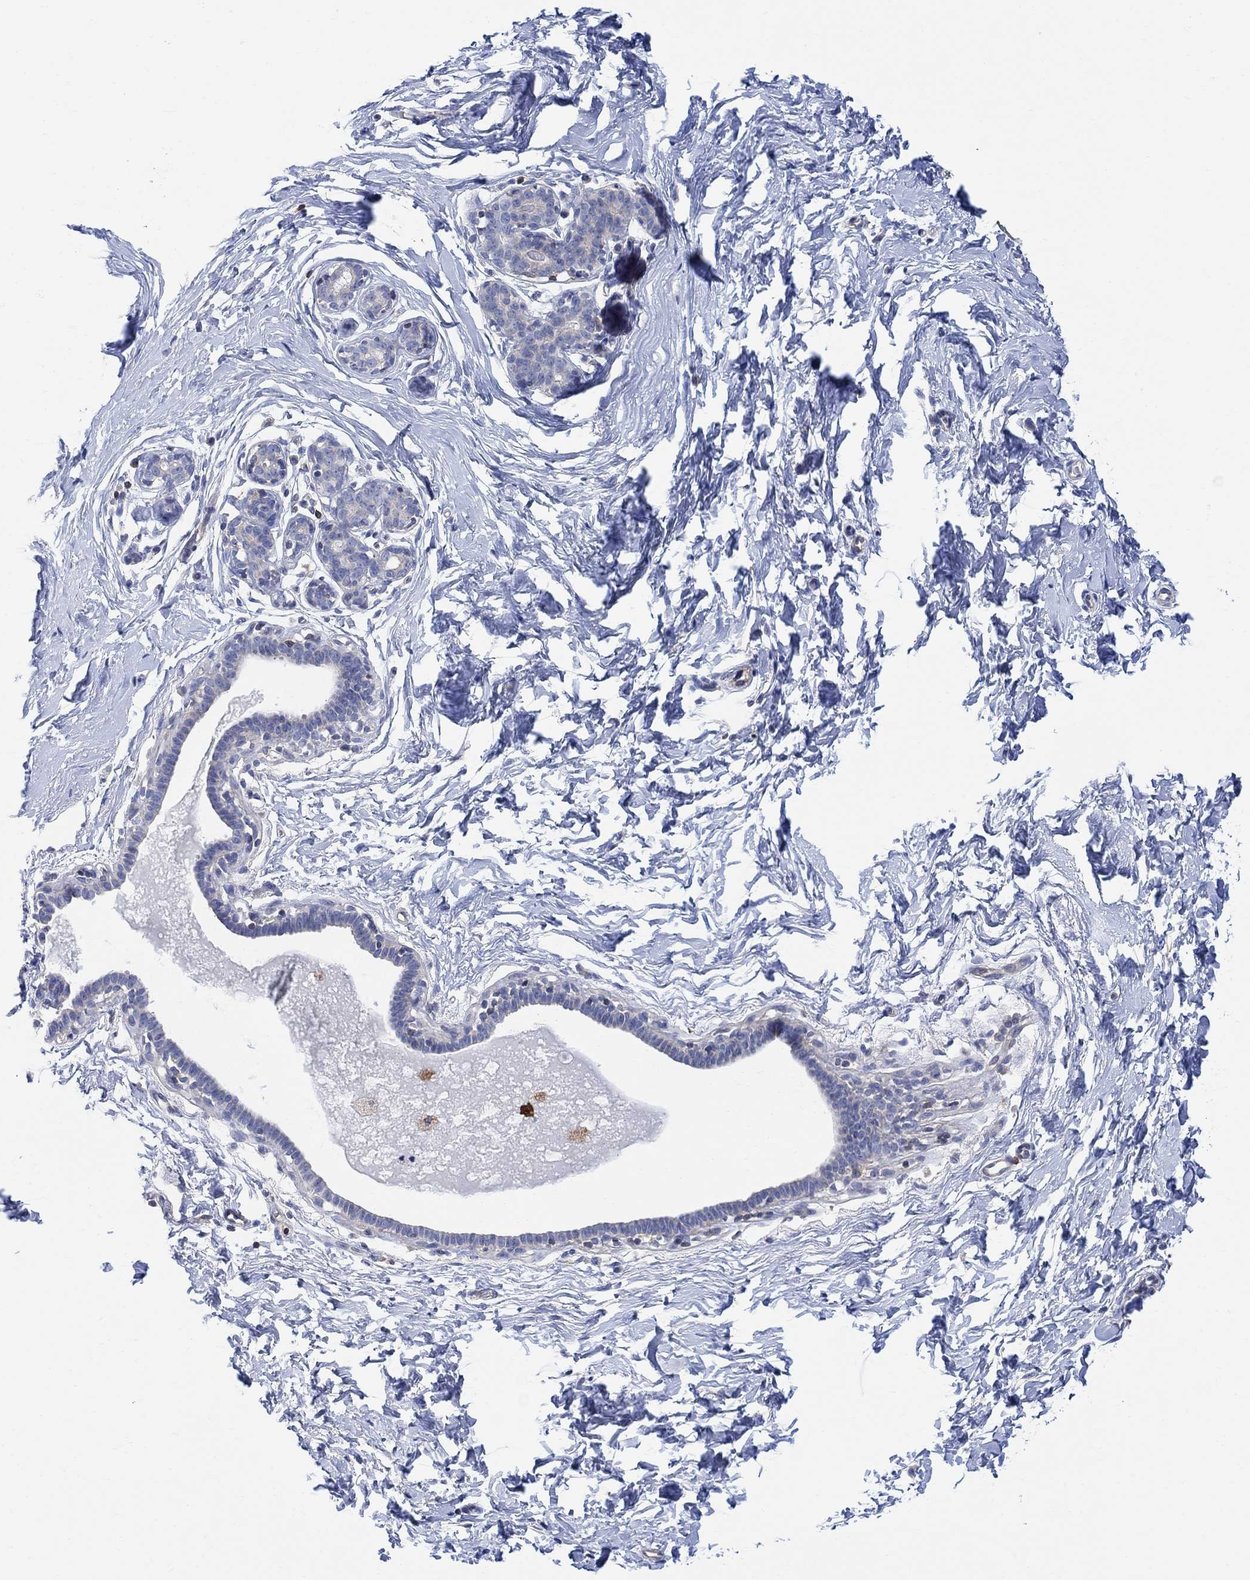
{"staining": {"intensity": "negative", "quantity": "none", "location": "none"}, "tissue": "breast", "cell_type": "Adipocytes", "image_type": "normal", "snomed": [{"axis": "morphology", "description": "Normal tissue, NOS"}, {"axis": "topography", "description": "Breast"}], "caption": "DAB (3,3'-diaminobenzidine) immunohistochemical staining of benign human breast reveals no significant expression in adipocytes. Brightfield microscopy of immunohistochemistry (IHC) stained with DAB (3,3'-diaminobenzidine) (brown) and hematoxylin (blue), captured at high magnification.", "gene": "GBP5", "patient": {"sex": "female", "age": 37}}